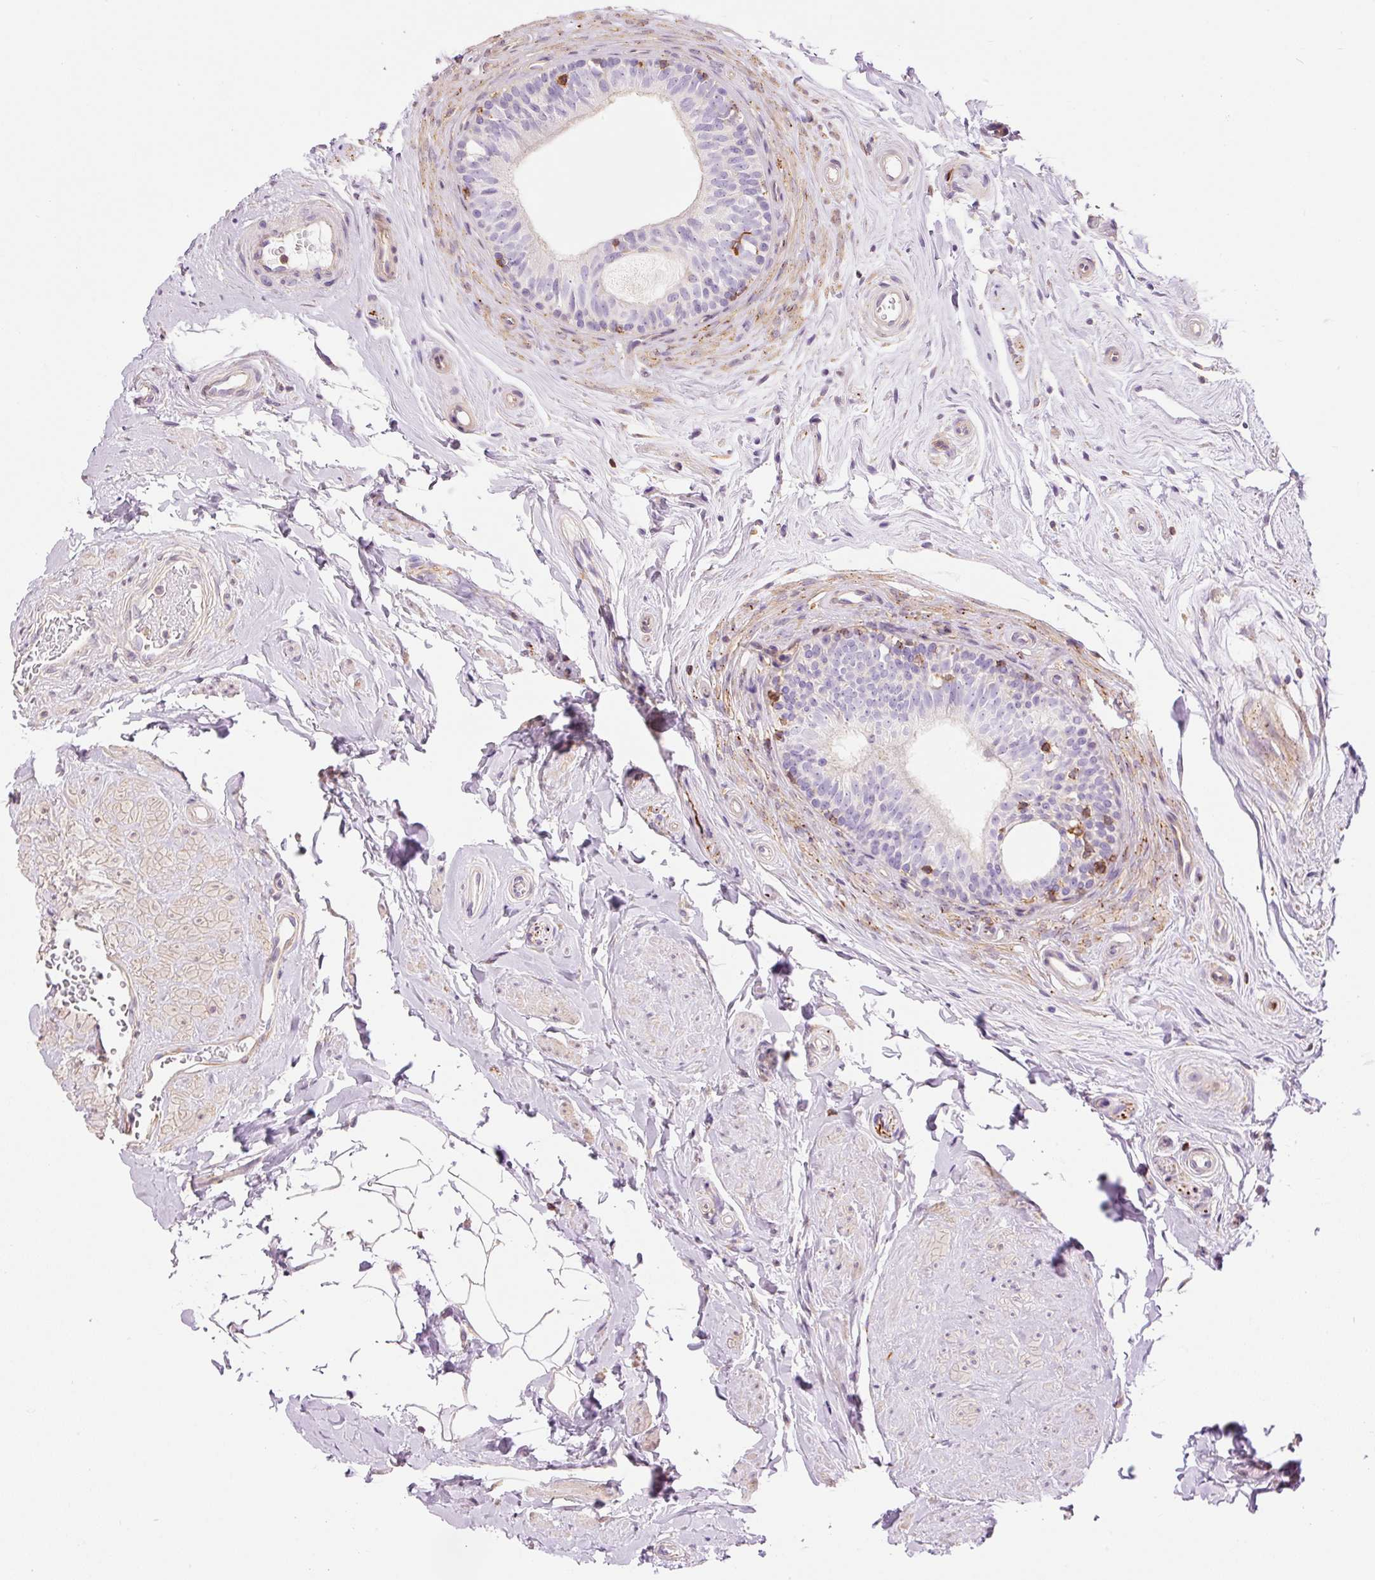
{"staining": {"intensity": "negative", "quantity": "none", "location": "none"}, "tissue": "epididymis", "cell_type": "Glandular cells", "image_type": "normal", "snomed": [{"axis": "morphology", "description": "Normal tissue, NOS"}, {"axis": "topography", "description": "Epididymis"}], "caption": "Epididymis stained for a protein using immunohistochemistry reveals no expression glandular cells.", "gene": "DOK6", "patient": {"sex": "male", "age": 45}}